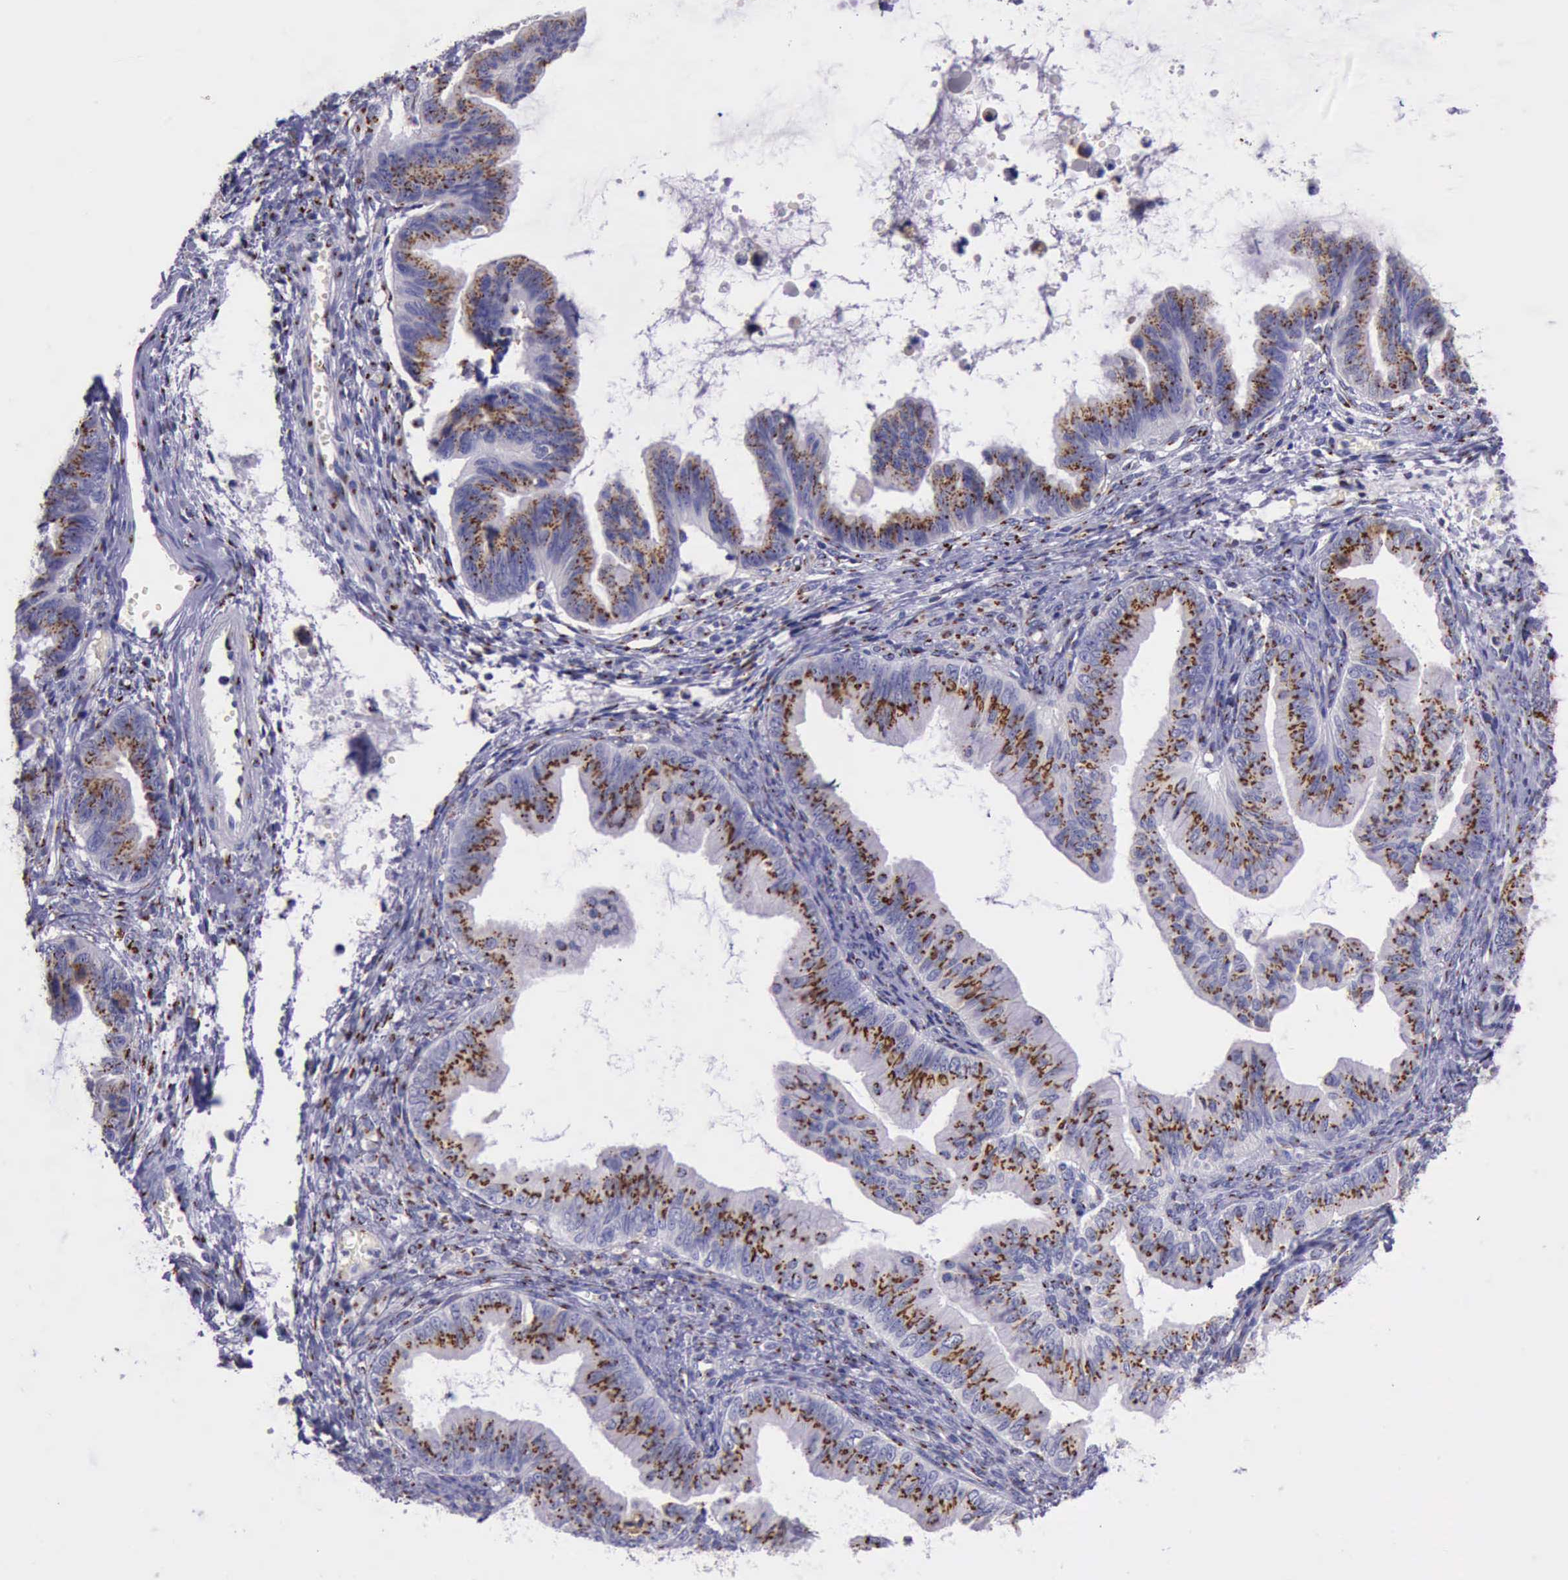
{"staining": {"intensity": "strong", "quantity": ">75%", "location": "cytoplasmic/membranous"}, "tissue": "ovarian cancer", "cell_type": "Tumor cells", "image_type": "cancer", "snomed": [{"axis": "morphology", "description": "Cystadenocarcinoma, mucinous, NOS"}, {"axis": "topography", "description": "Ovary"}], "caption": "Ovarian cancer stained for a protein reveals strong cytoplasmic/membranous positivity in tumor cells.", "gene": "GOLGA5", "patient": {"sex": "female", "age": 36}}